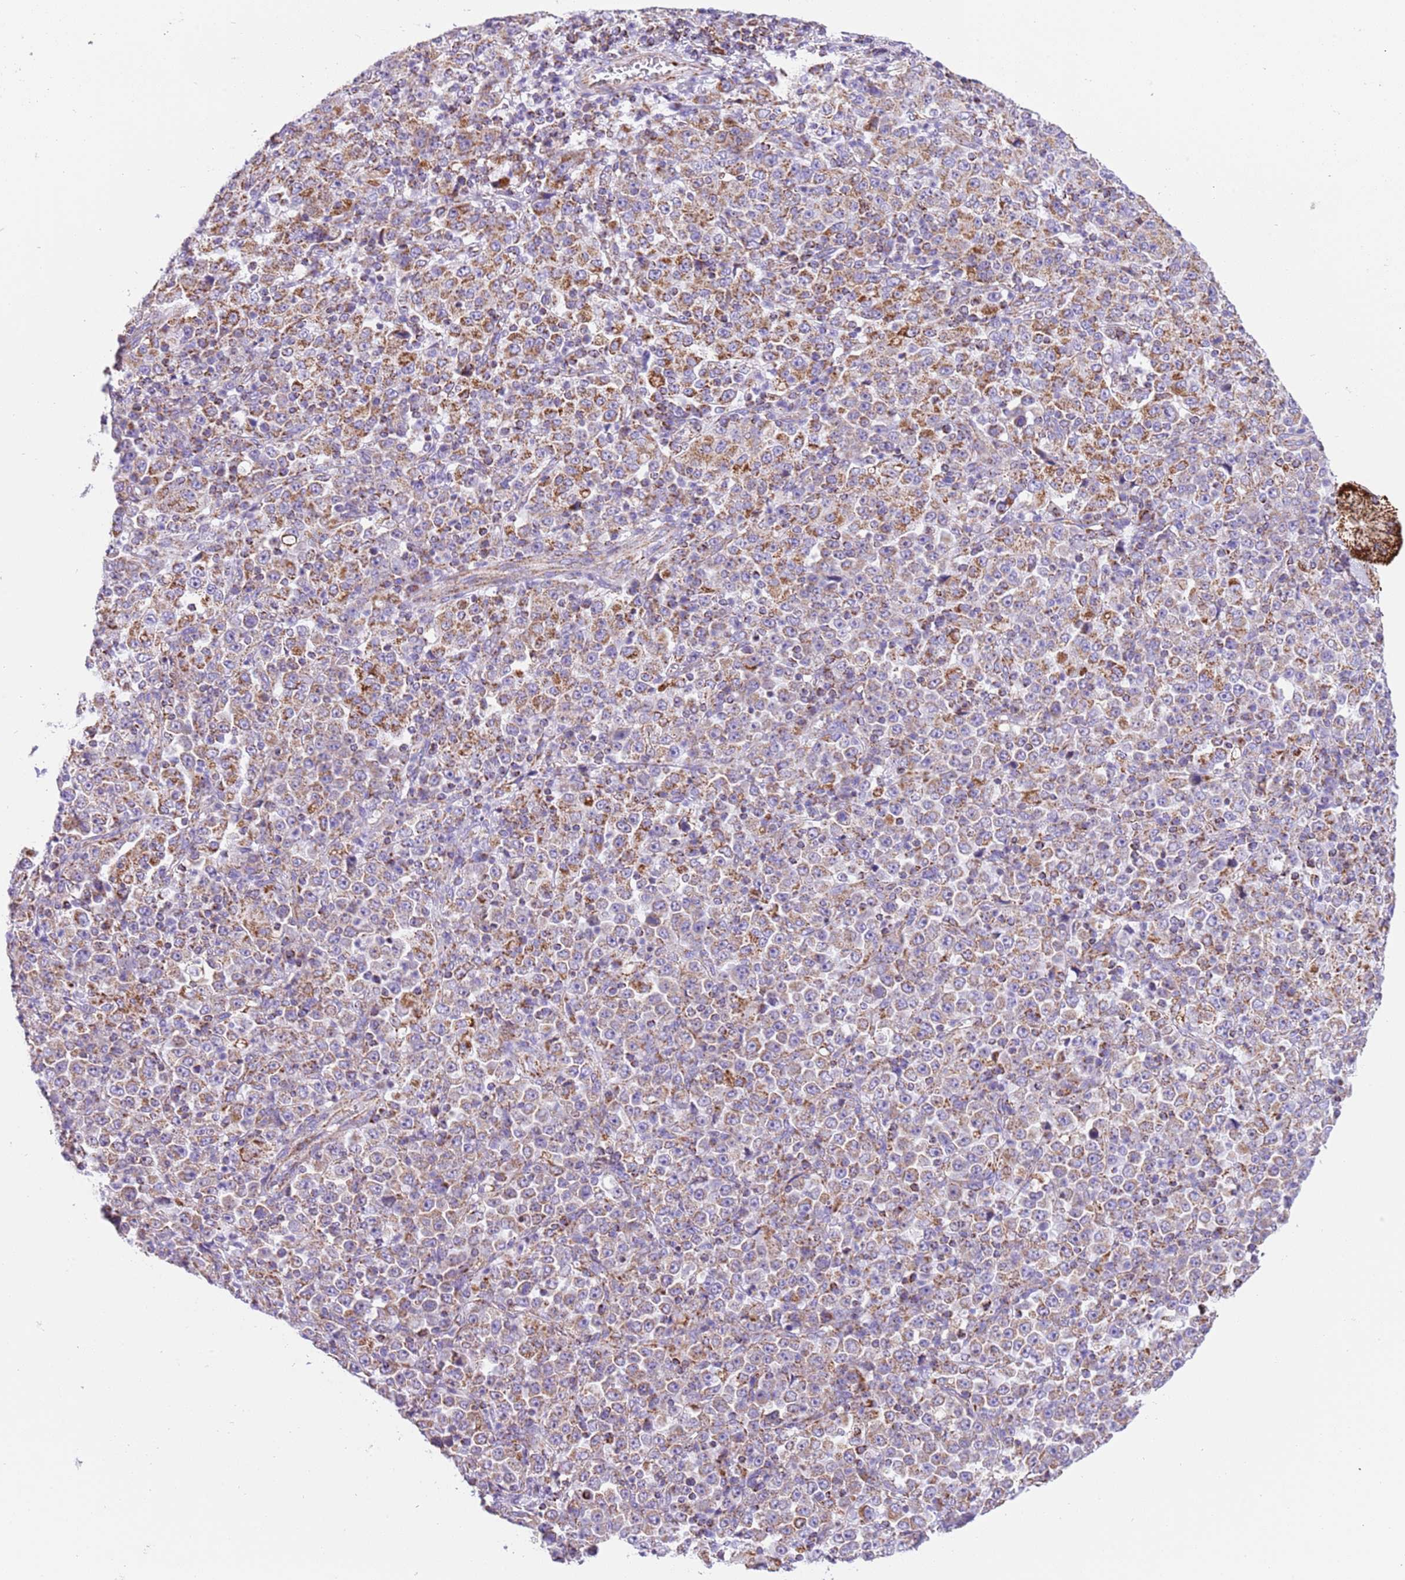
{"staining": {"intensity": "moderate", "quantity": ">75%", "location": "cytoplasmic/membranous"}, "tissue": "stomach cancer", "cell_type": "Tumor cells", "image_type": "cancer", "snomed": [{"axis": "morphology", "description": "Normal tissue, NOS"}, {"axis": "morphology", "description": "Adenocarcinoma, NOS"}, {"axis": "topography", "description": "Stomach, upper"}, {"axis": "topography", "description": "Stomach"}], "caption": "Tumor cells display medium levels of moderate cytoplasmic/membranous staining in about >75% of cells in human stomach adenocarcinoma.", "gene": "SUCLG2", "patient": {"sex": "male", "age": 59}}